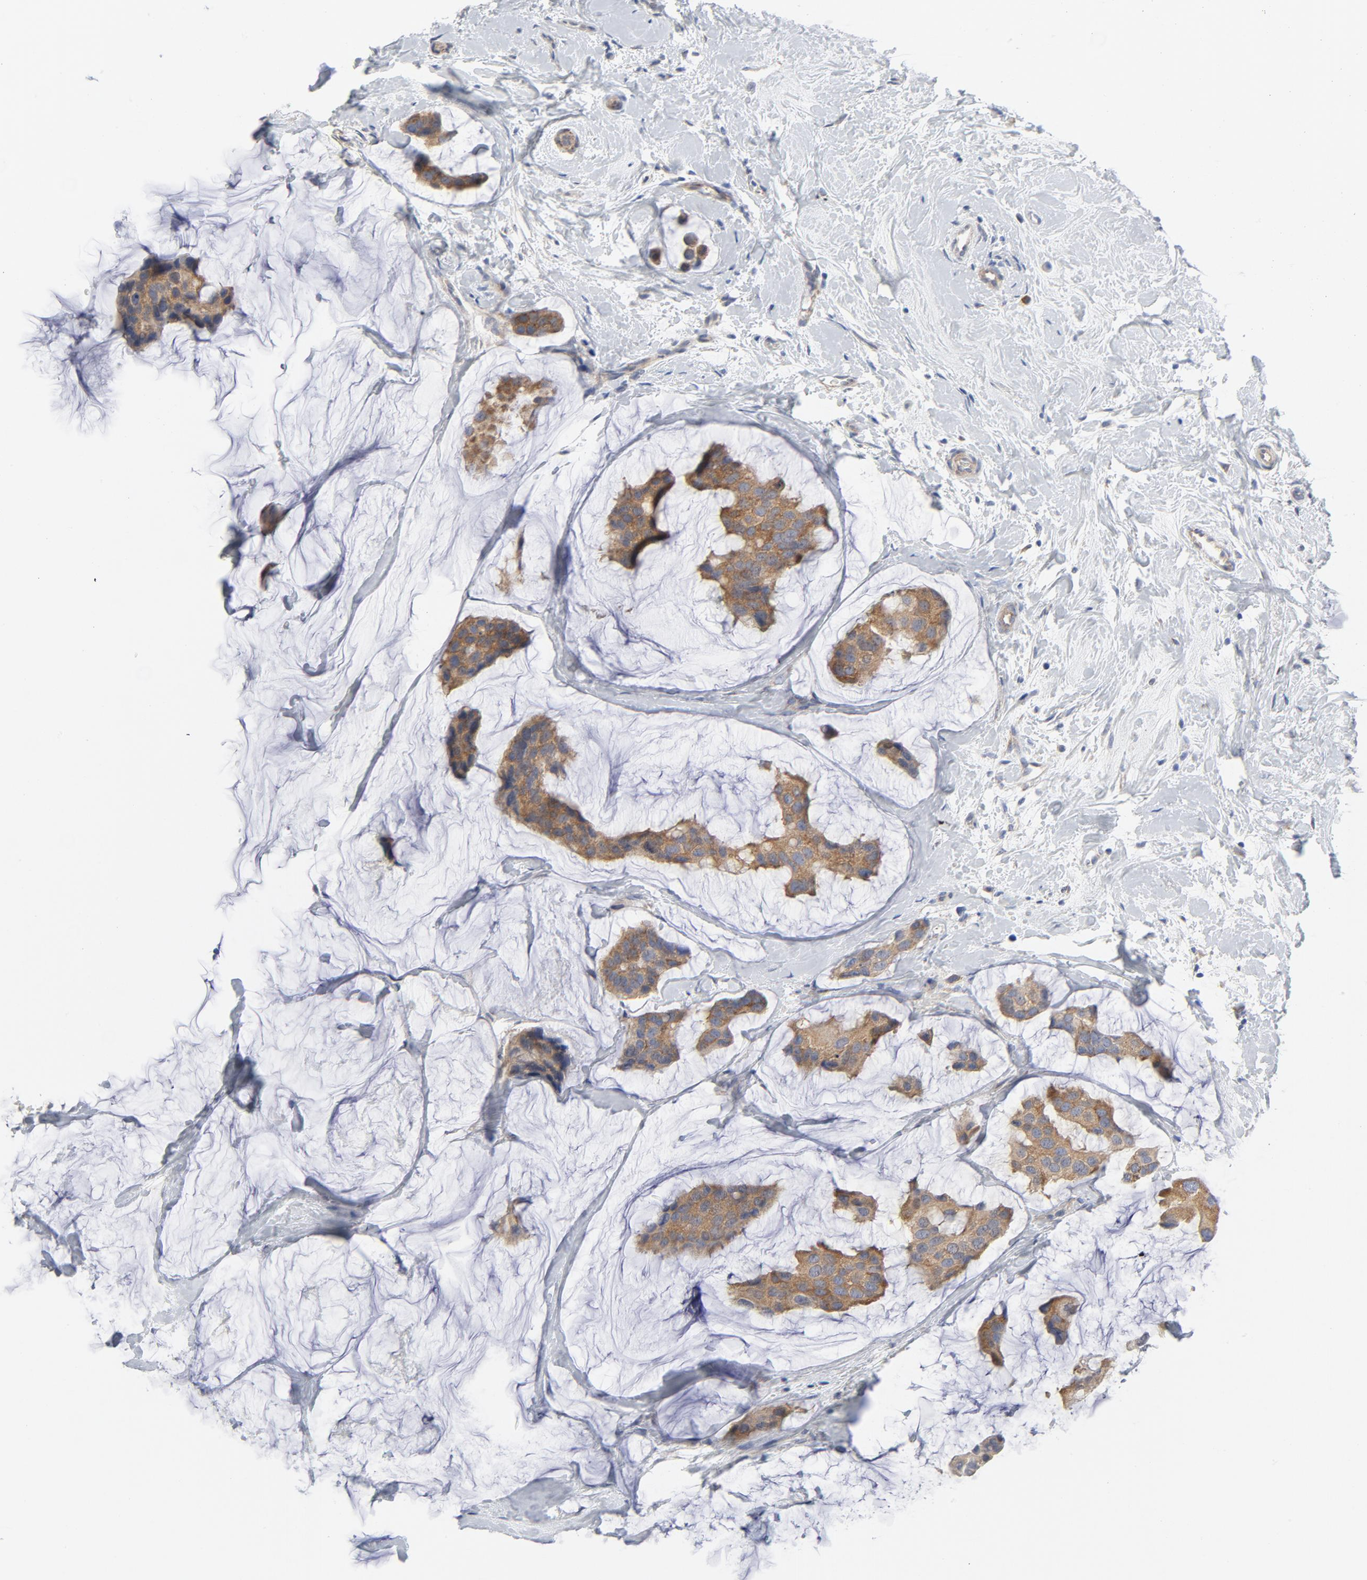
{"staining": {"intensity": "strong", "quantity": ">75%", "location": "cytoplasmic/membranous"}, "tissue": "breast cancer", "cell_type": "Tumor cells", "image_type": "cancer", "snomed": [{"axis": "morphology", "description": "Normal tissue, NOS"}, {"axis": "morphology", "description": "Duct carcinoma"}, {"axis": "topography", "description": "Breast"}], "caption": "Protein staining of invasive ductal carcinoma (breast) tissue demonstrates strong cytoplasmic/membranous staining in about >75% of tumor cells.", "gene": "BAD", "patient": {"sex": "female", "age": 50}}